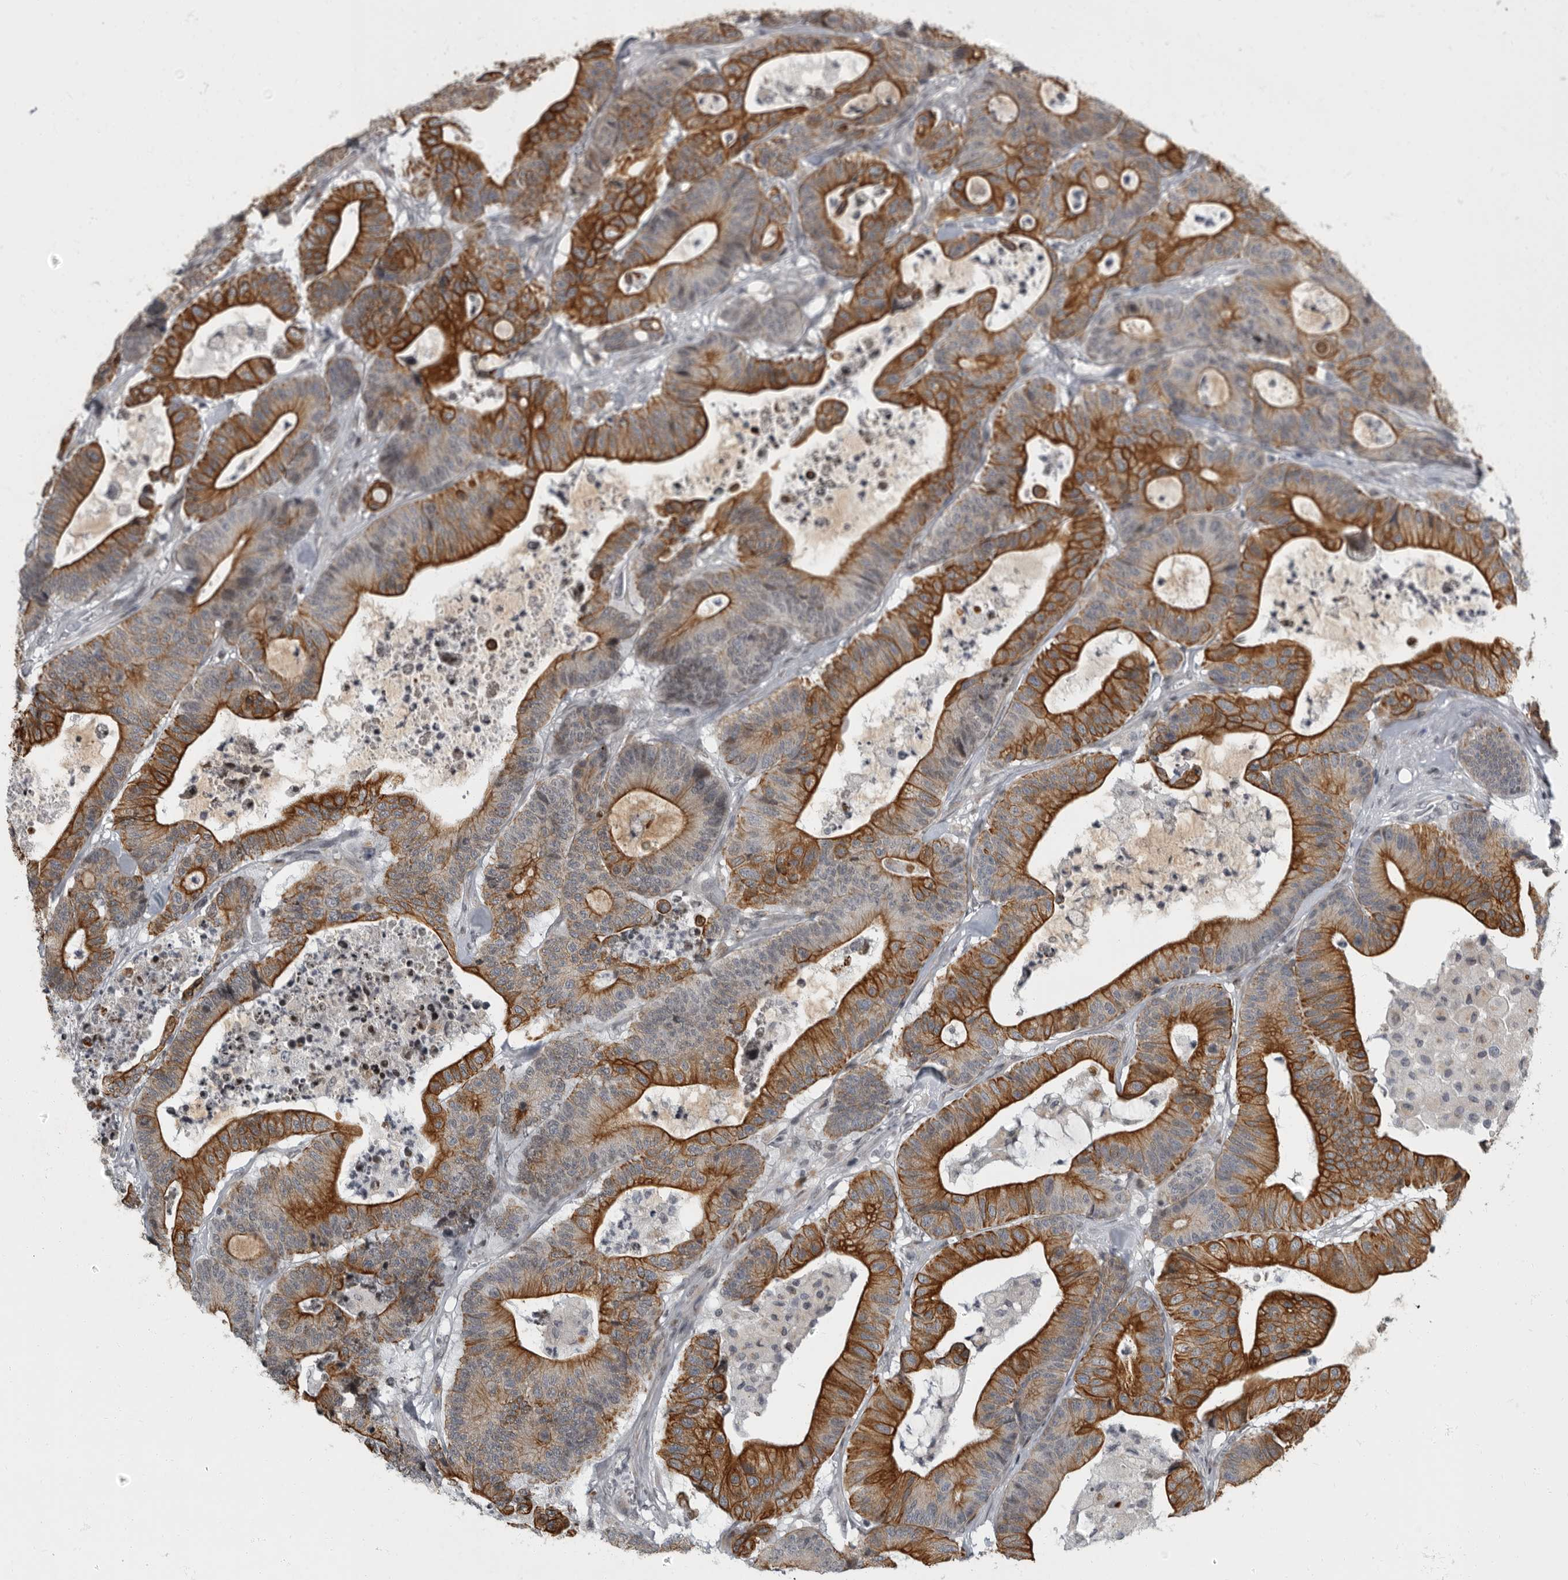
{"staining": {"intensity": "strong", "quantity": ">75%", "location": "cytoplasmic/membranous"}, "tissue": "colorectal cancer", "cell_type": "Tumor cells", "image_type": "cancer", "snomed": [{"axis": "morphology", "description": "Adenocarcinoma, NOS"}, {"axis": "topography", "description": "Colon"}], "caption": "Colorectal cancer (adenocarcinoma) was stained to show a protein in brown. There is high levels of strong cytoplasmic/membranous expression in approximately >75% of tumor cells. (Stains: DAB in brown, nuclei in blue, Microscopy: brightfield microscopy at high magnification).", "gene": "EVI5", "patient": {"sex": "female", "age": 84}}